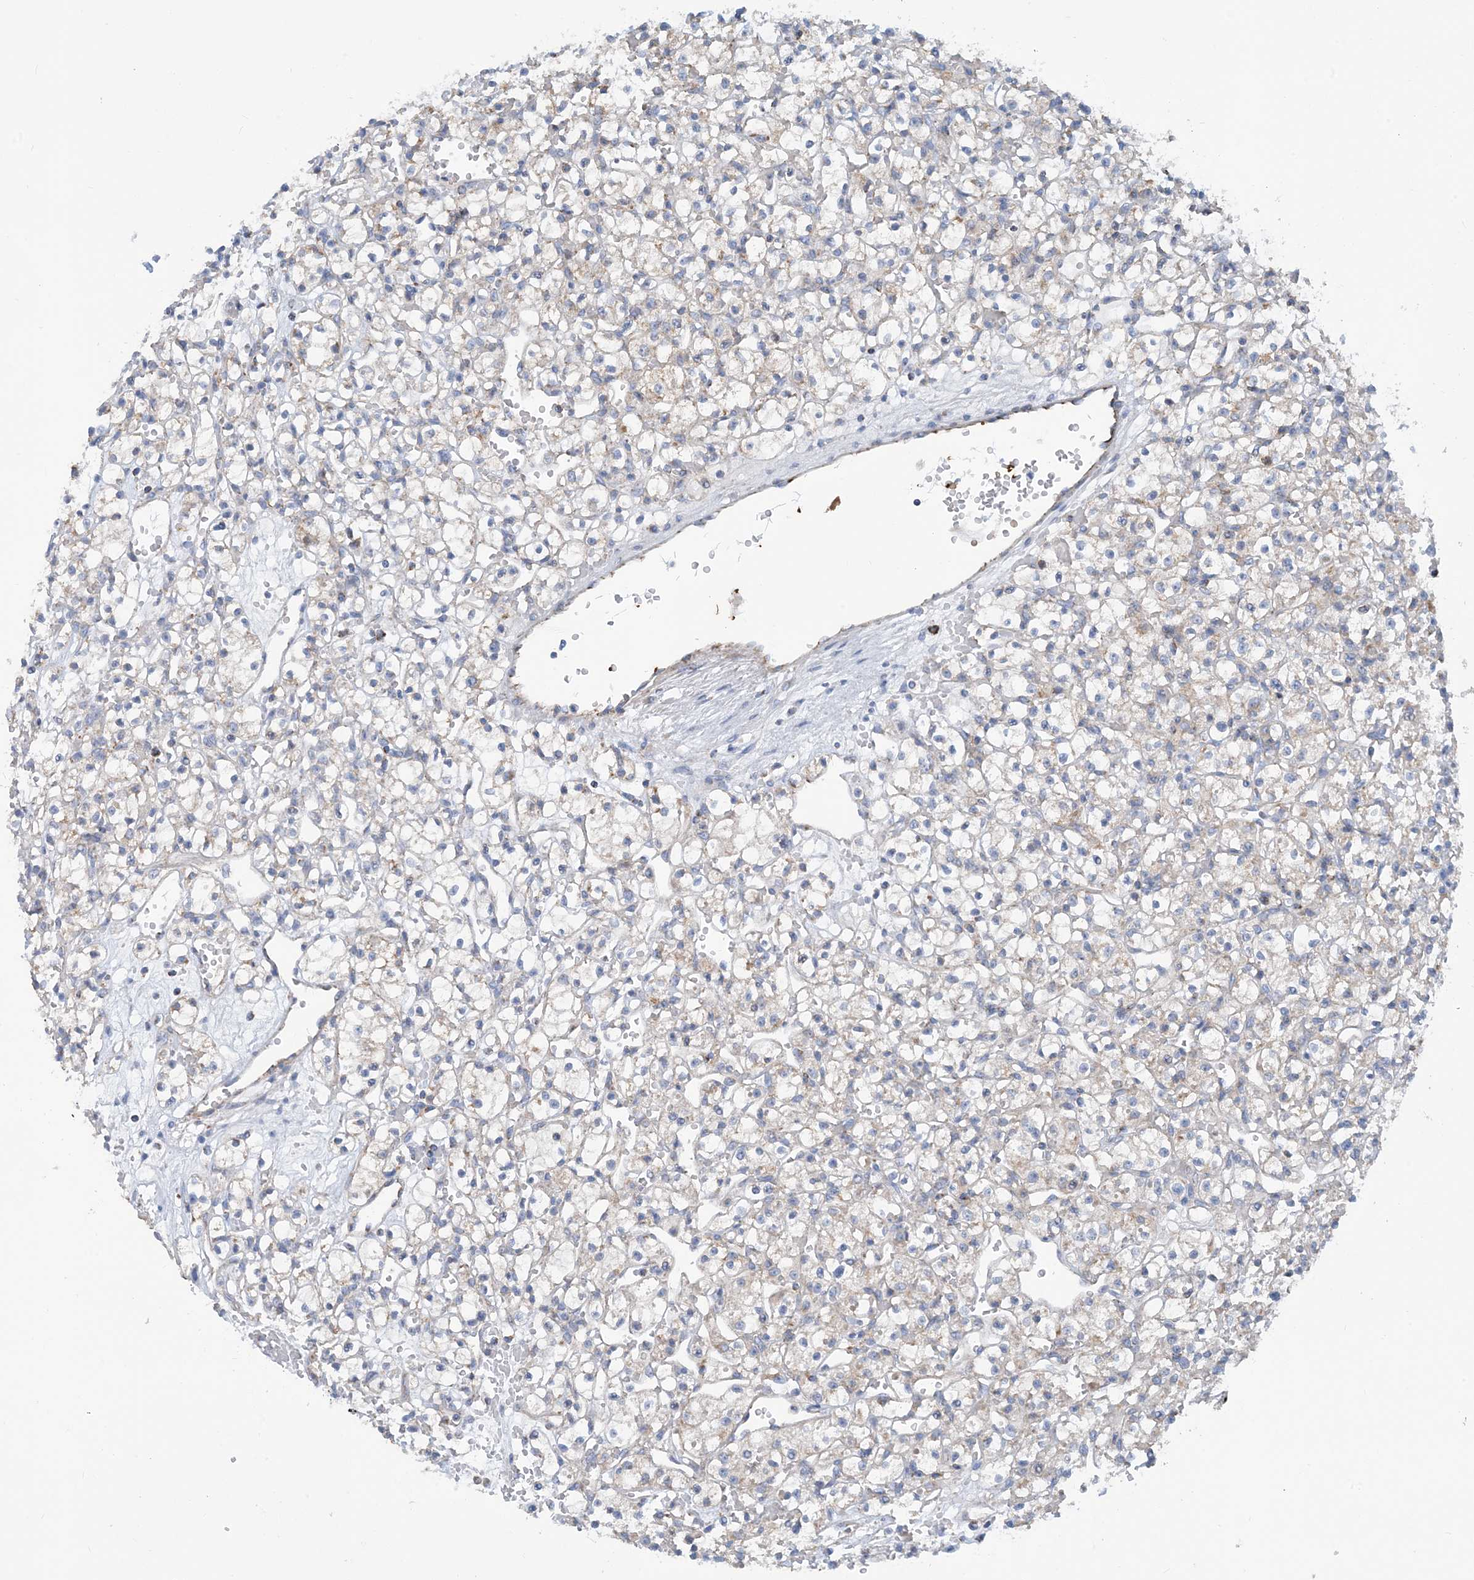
{"staining": {"intensity": "weak", "quantity": "<25%", "location": "cytoplasmic/membranous"}, "tissue": "renal cancer", "cell_type": "Tumor cells", "image_type": "cancer", "snomed": [{"axis": "morphology", "description": "Adenocarcinoma, NOS"}, {"axis": "topography", "description": "Kidney"}], "caption": "Human renal adenocarcinoma stained for a protein using immunohistochemistry (IHC) demonstrates no positivity in tumor cells.", "gene": "PHOSPHO2", "patient": {"sex": "female", "age": 59}}